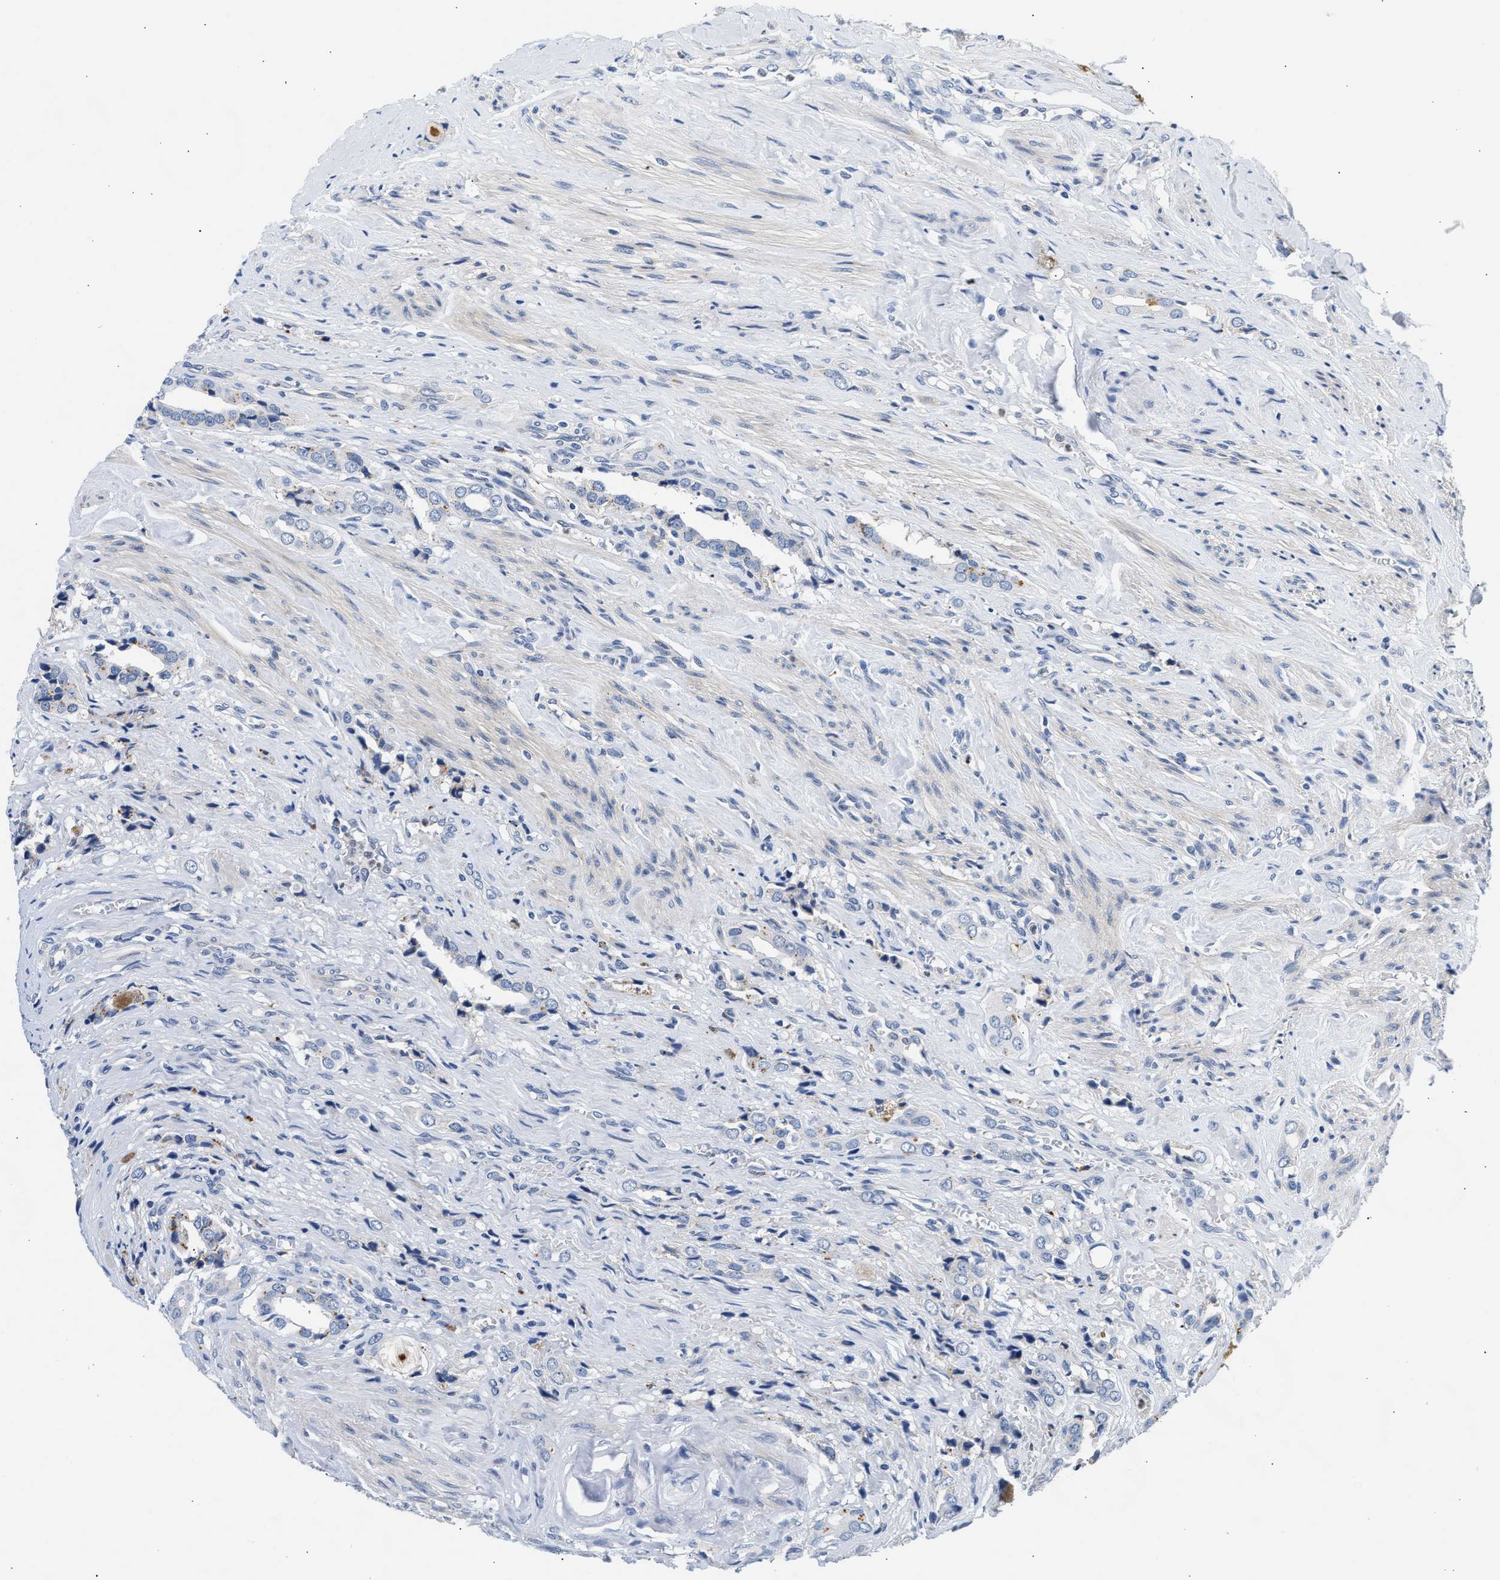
{"staining": {"intensity": "negative", "quantity": "none", "location": "none"}, "tissue": "prostate cancer", "cell_type": "Tumor cells", "image_type": "cancer", "snomed": [{"axis": "morphology", "description": "Adenocarcinoma, High grade"}, {"axis": "topography", "description": "Prostate"}], "caption": "DAB (3,3'-diaminobenzidine) immunohistochemical staining of human adenocarcinoma (high-grade) (prostate) shows no significant expression in tumor cells.", "gene": "PPM1L", "patient": {"sex": "male", "age": 52}}